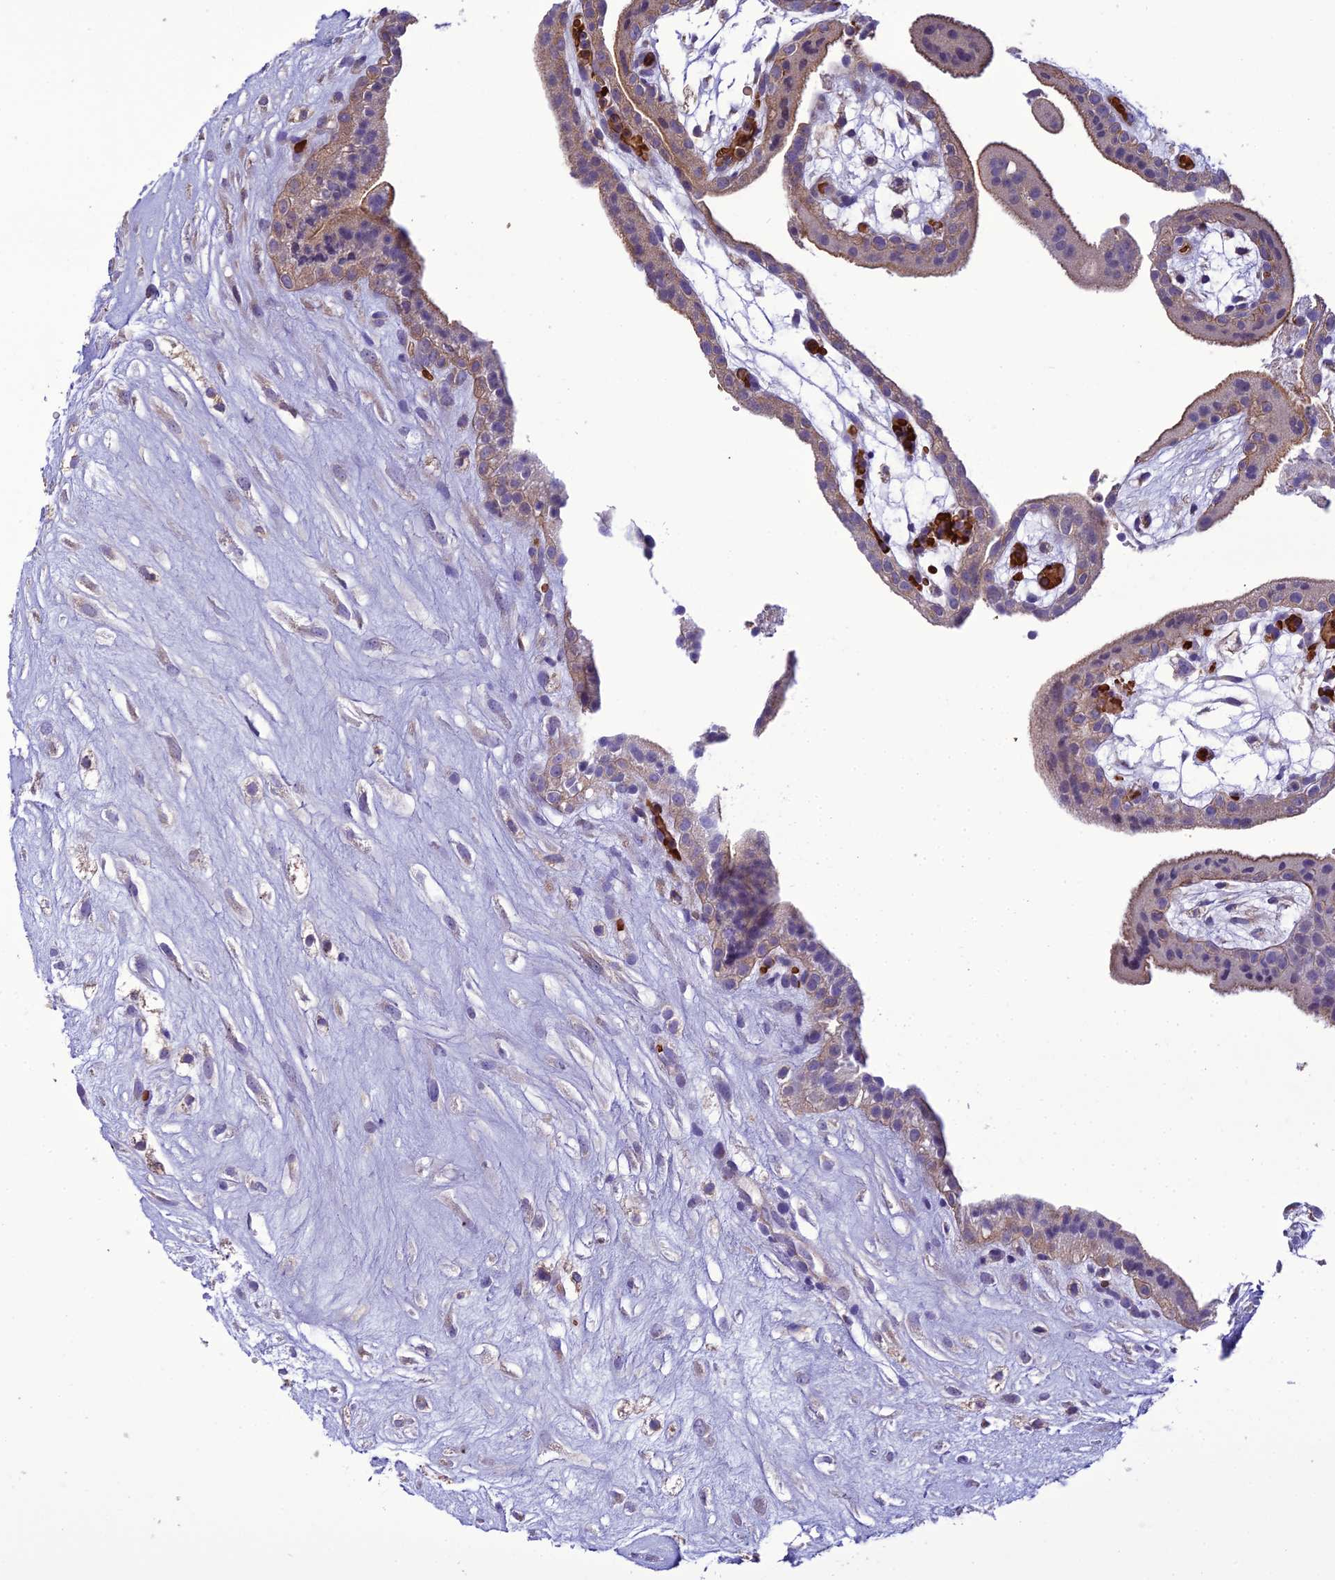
{"staining": {"intensity": "weak", "quantity": ">75%", "location": "cytoplasmic/membranous"}, "tissue": "placenta", "cell_type": "Decidual cells", "image_type": "normal", "snomed": [{"axis": "morphology", "description": "Normal tissue, NOS"}, {"axis": "topography", "description": "Placenta"}], "caption": "An IHC image of unremarkable tissue is shown. Protein staining in brown shows weak cytoplasmic/membranous positivity in placenta within decidual cells.", "gene": "ENSG00000260272", "patient": {"sex": "female", "age": 18}}